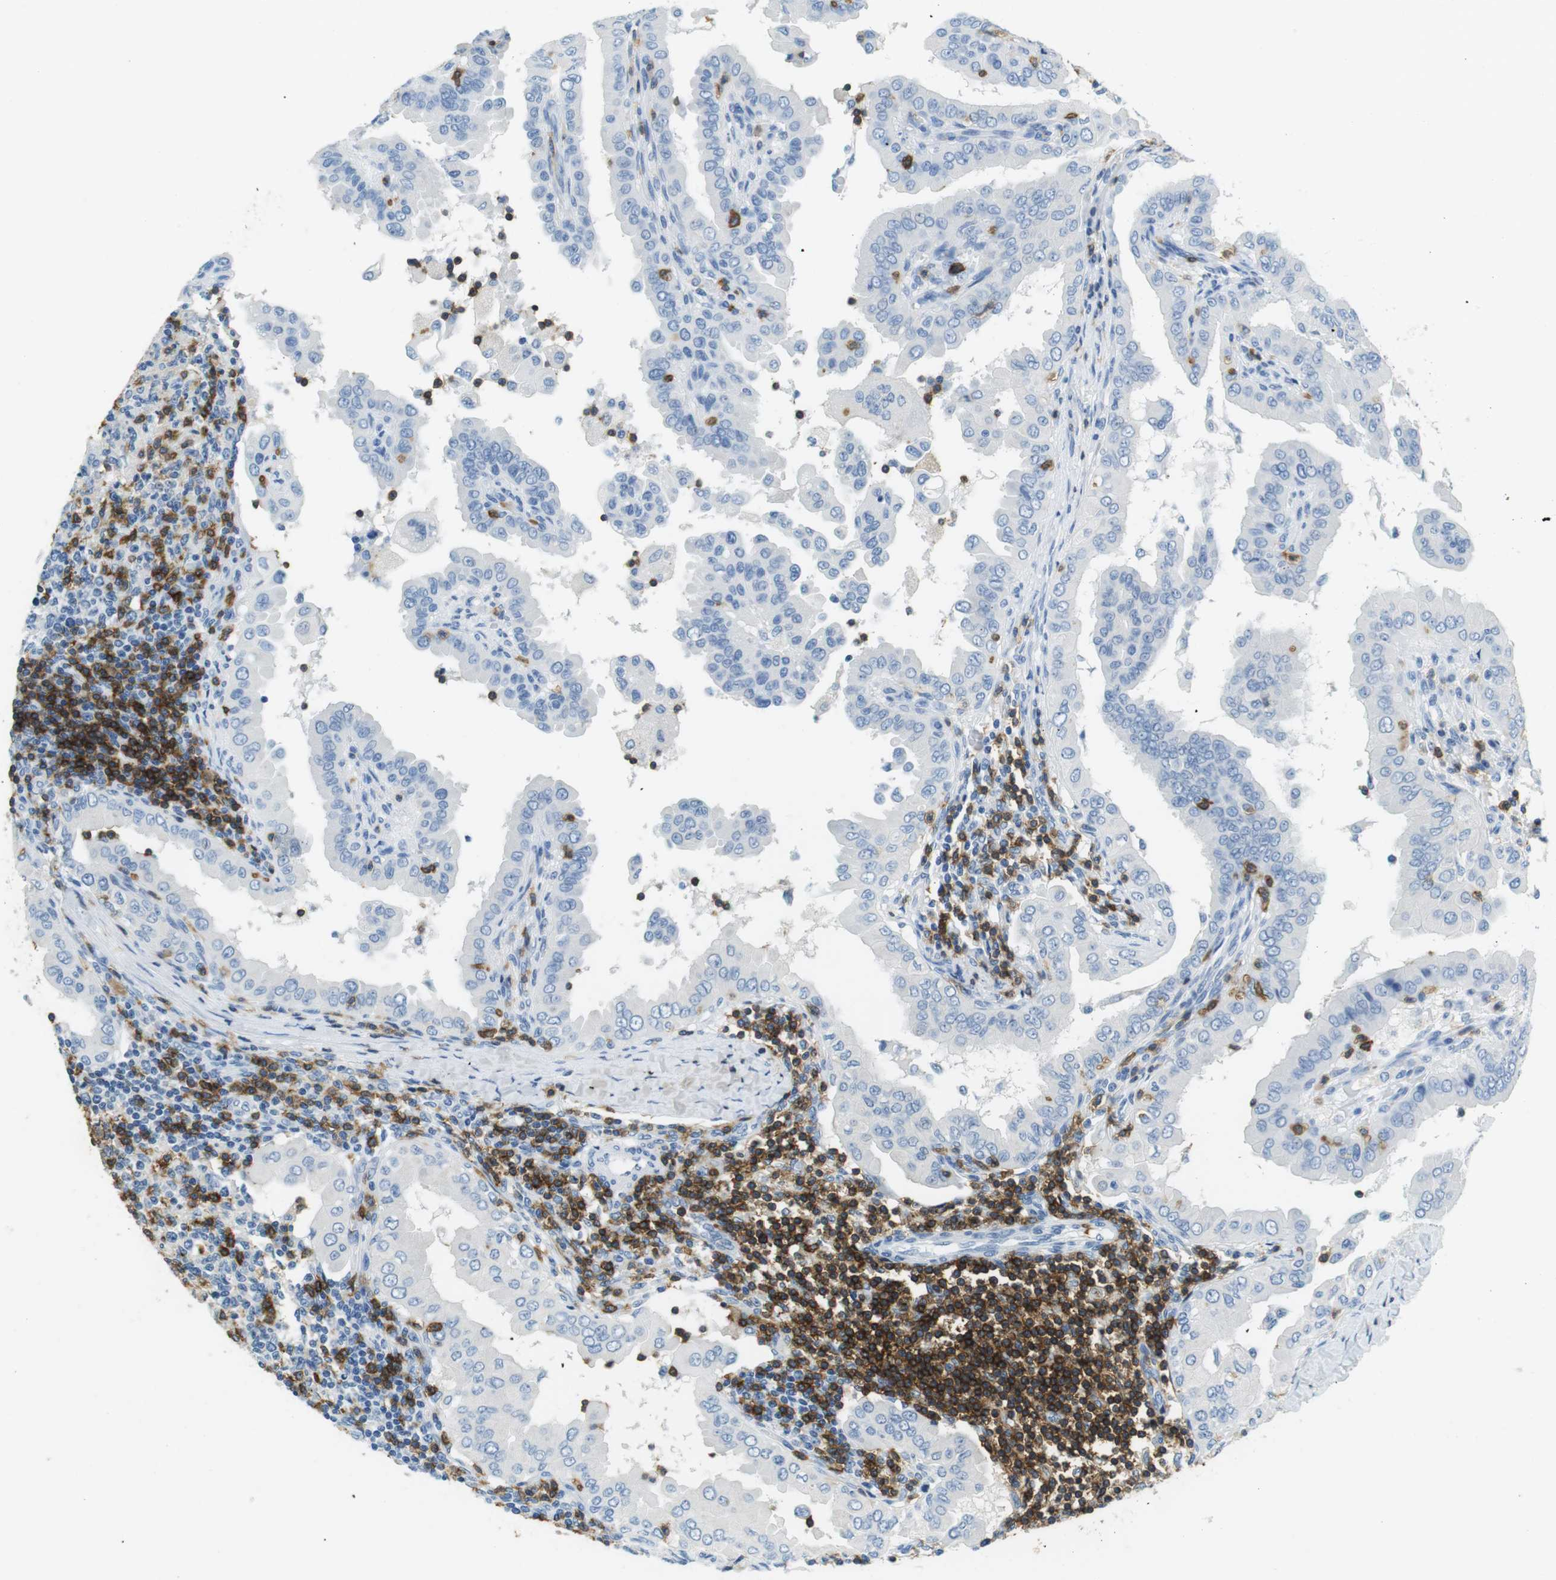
{"staining": {"intensity": "negative", "quantity": "none", "location": "none"}, "tissue": "thyroid cancer", "cell_type": "Tumor cells", "image_type": "cancer", "snomed": [{"axis": "morphology", "description": "Papillary adenocarcinoma, NOS"}, {"axis": "topography", "description": "Thyroid gland"}], "caption": "Thyroid cancer (papillary adenocarcinoma) was stained to show a protein in brown. There is no significant expression in tumor cells.", "gene": "LAT", "patient": {"sex": "male", "age": 33}}